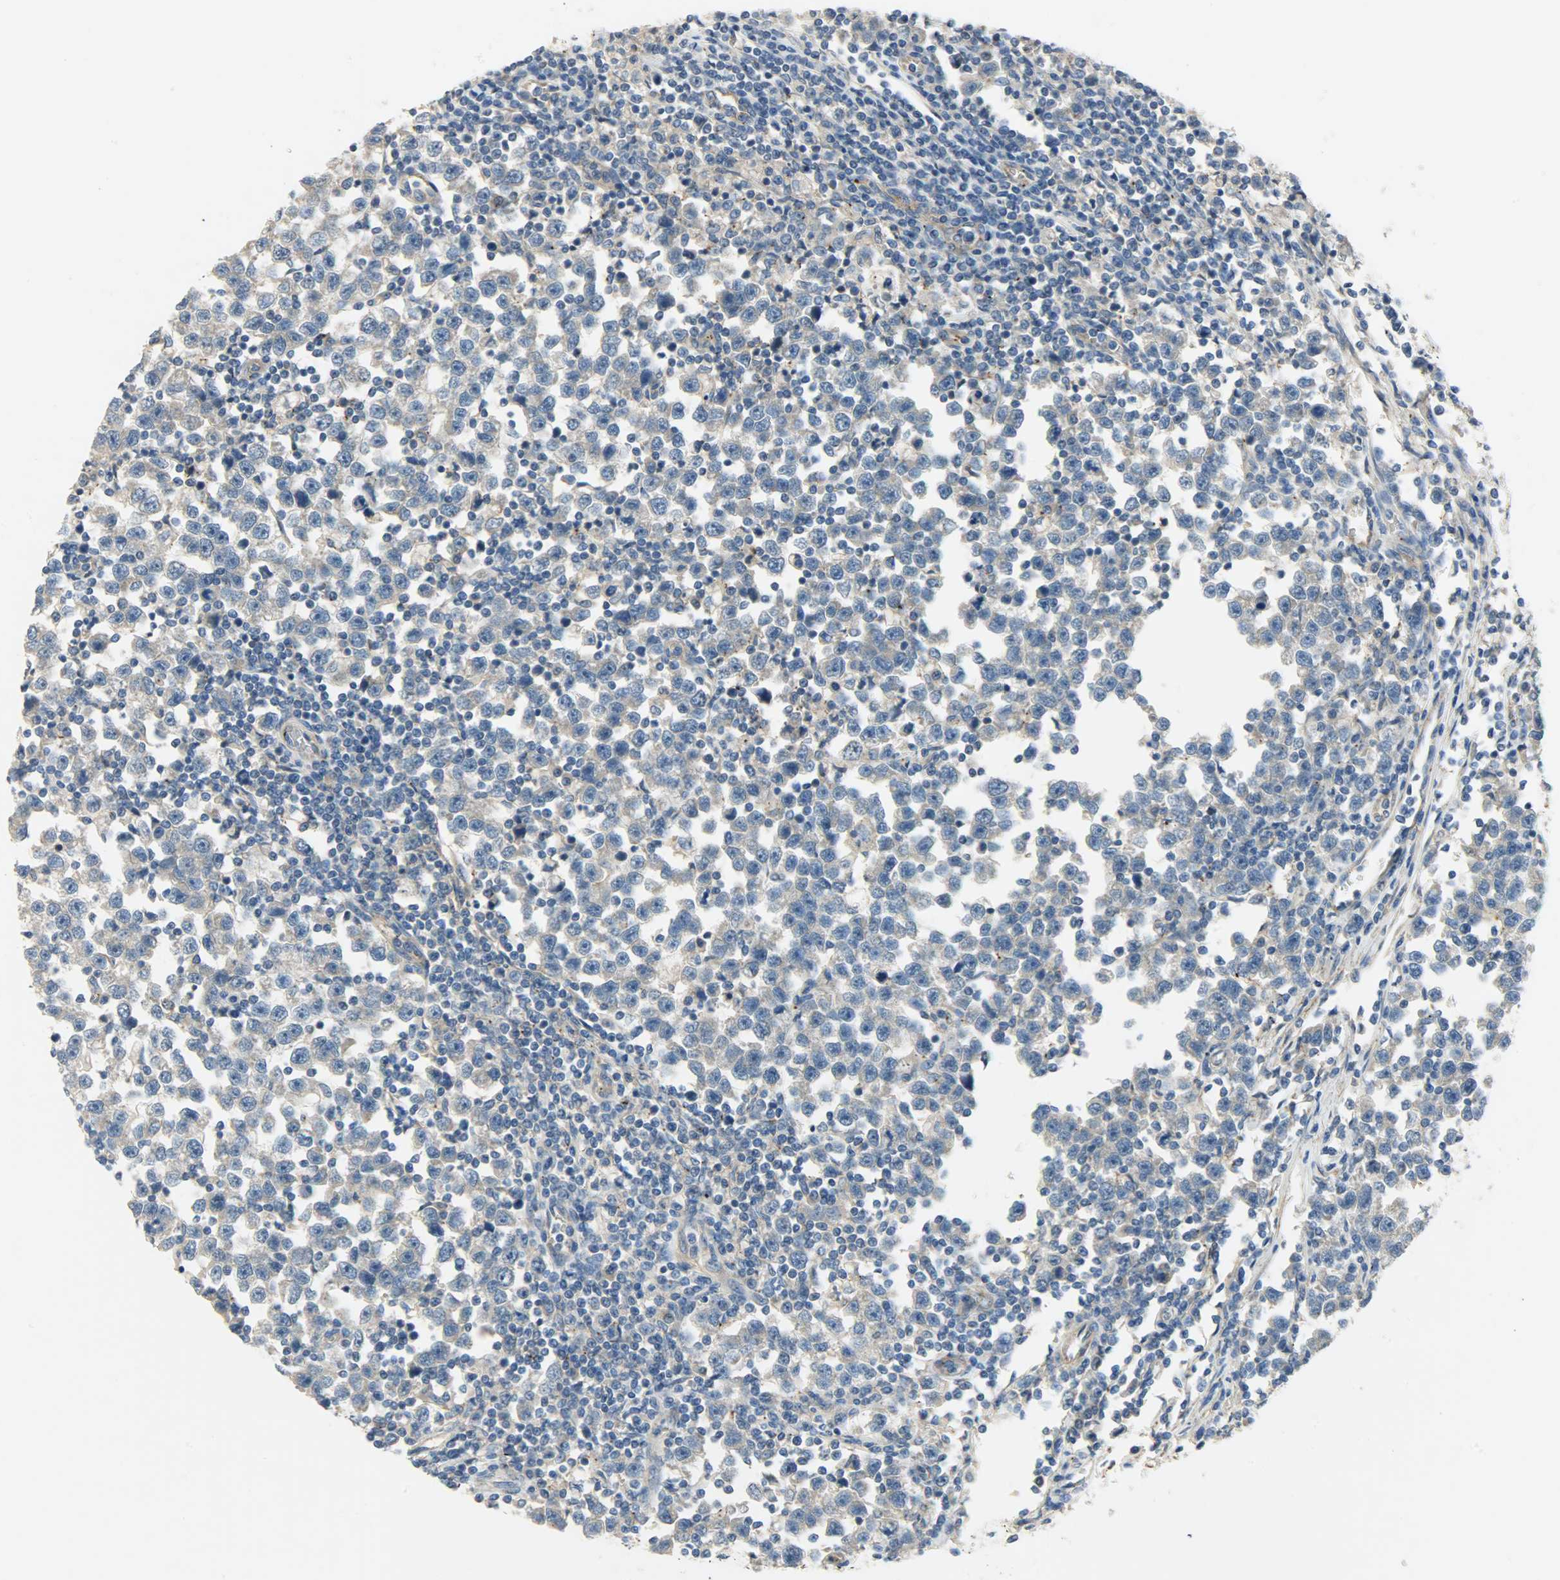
{"staining": {"intensity": "weak", "quantity": ">75%", "location": "cytoplasmic/membranous"}, "tissue": "testis cancer", "cell_type": "Tumor cells", "image_type": "cancer", "snomed": [{"axis": "morphology", "description": "Seminoma, NOS"}, {"axis": "topography", "description": "Testis"}], "caption": "This micrograph shows IHC staining of testis cancer (seminoma), with low weak cytoplasmic/membranous staining in about >75% of tumor cells.", "gene": "KIAA1217", "patient": {"sex": "male", "age": 43}}